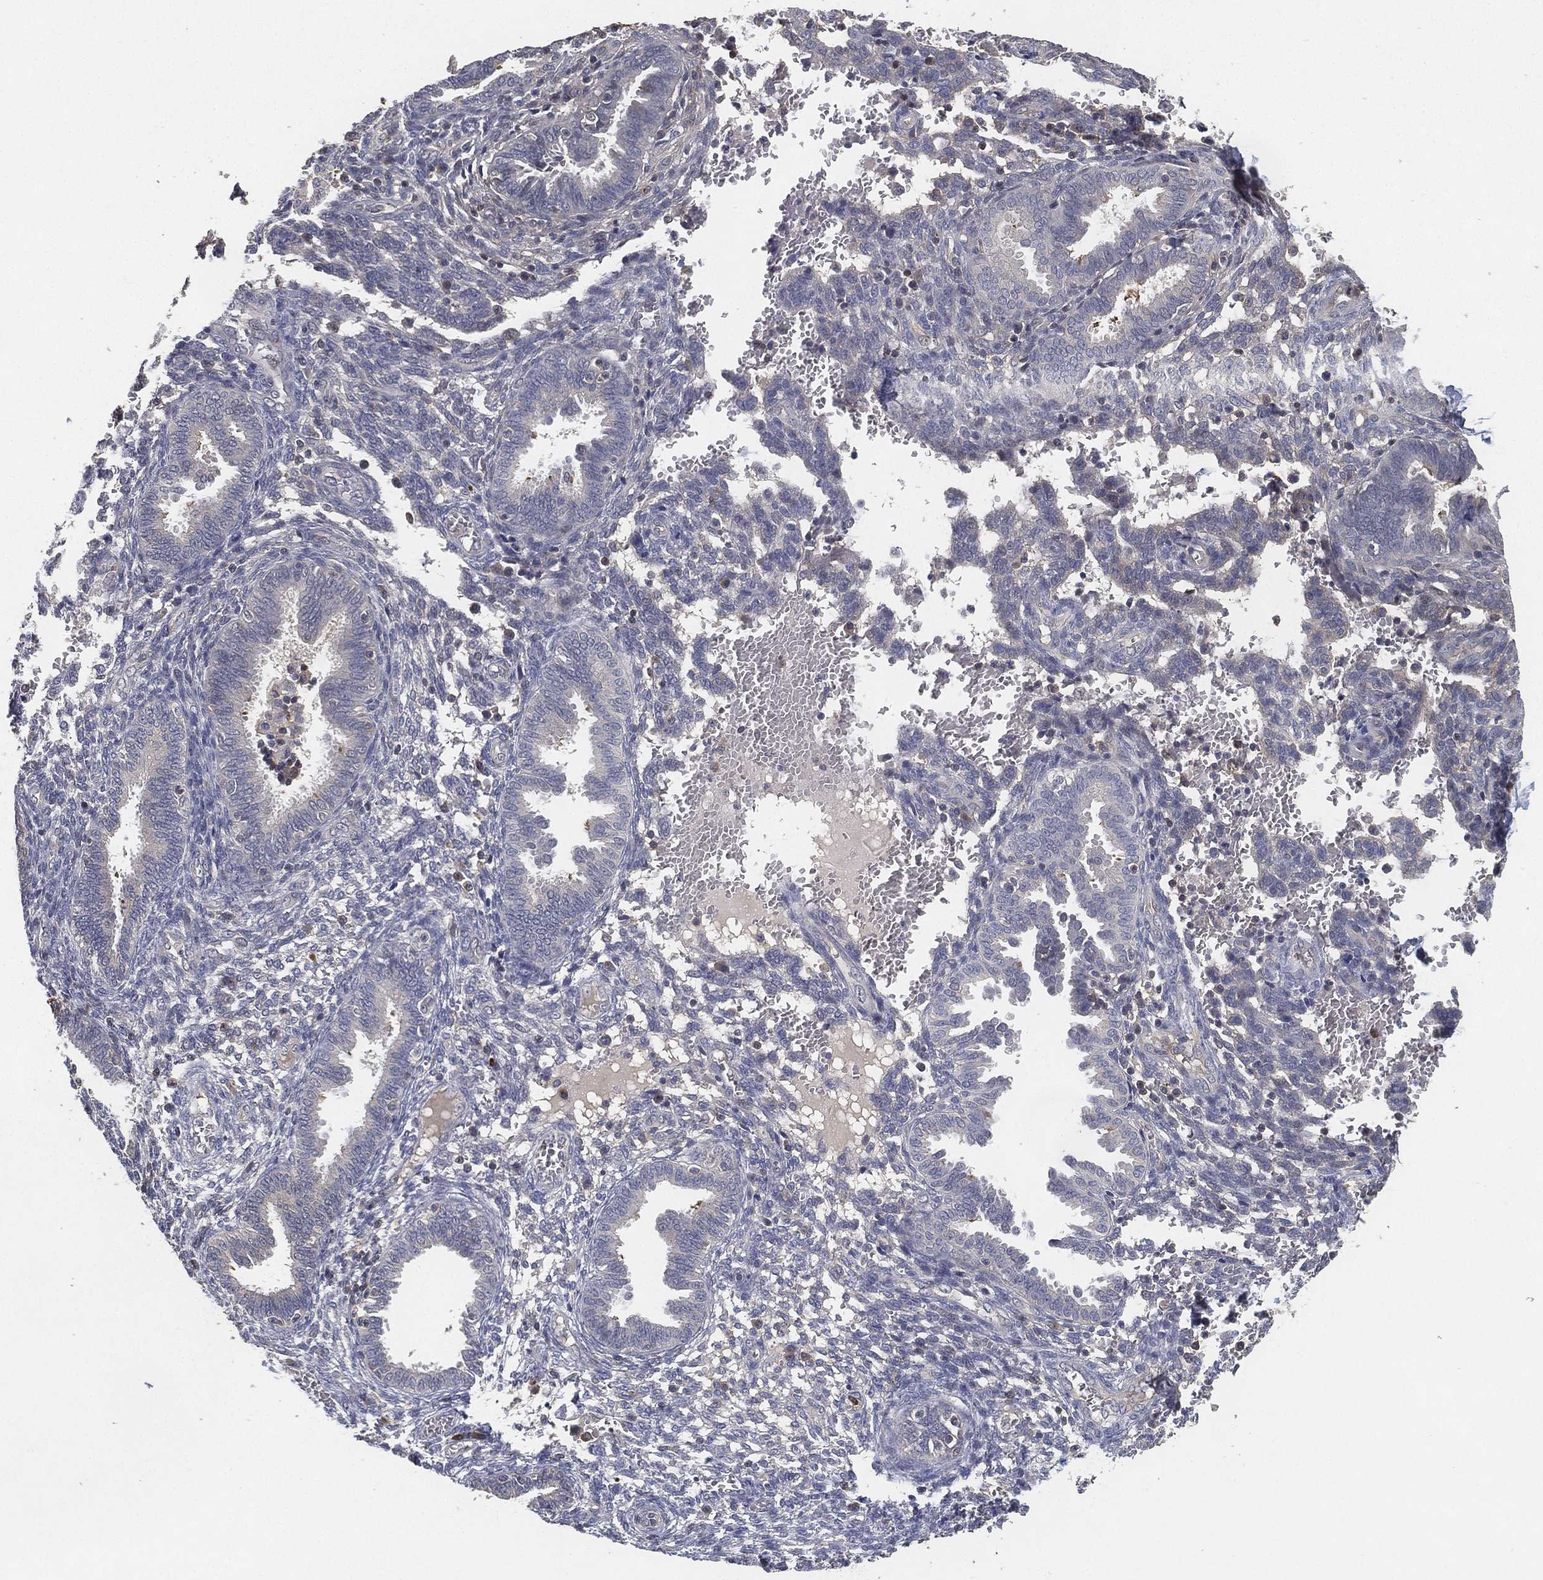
{"staining": {"intensity": "negative", "quantity": "none", "location": "none"}, "tissue": "endometrium", "cell_type": "Cells in endometrial stroma", "image_type": "normal", "snomed": [{"axis": "morphology", "description": "Normal tissue, NOS"}, {"axis": "topography", "description": "Endometrium"}], "caption": "Cells in endometrial stroma are negative for brown protein staining in normal endometrium. The staining was performed using DAB to visualize the protein expression in brown, while the nuclei were stained in blue with hematoxylin (Magnification: 20x).", "gene": "CFAP251", "patient": {"sex": "female", "age": 42}}